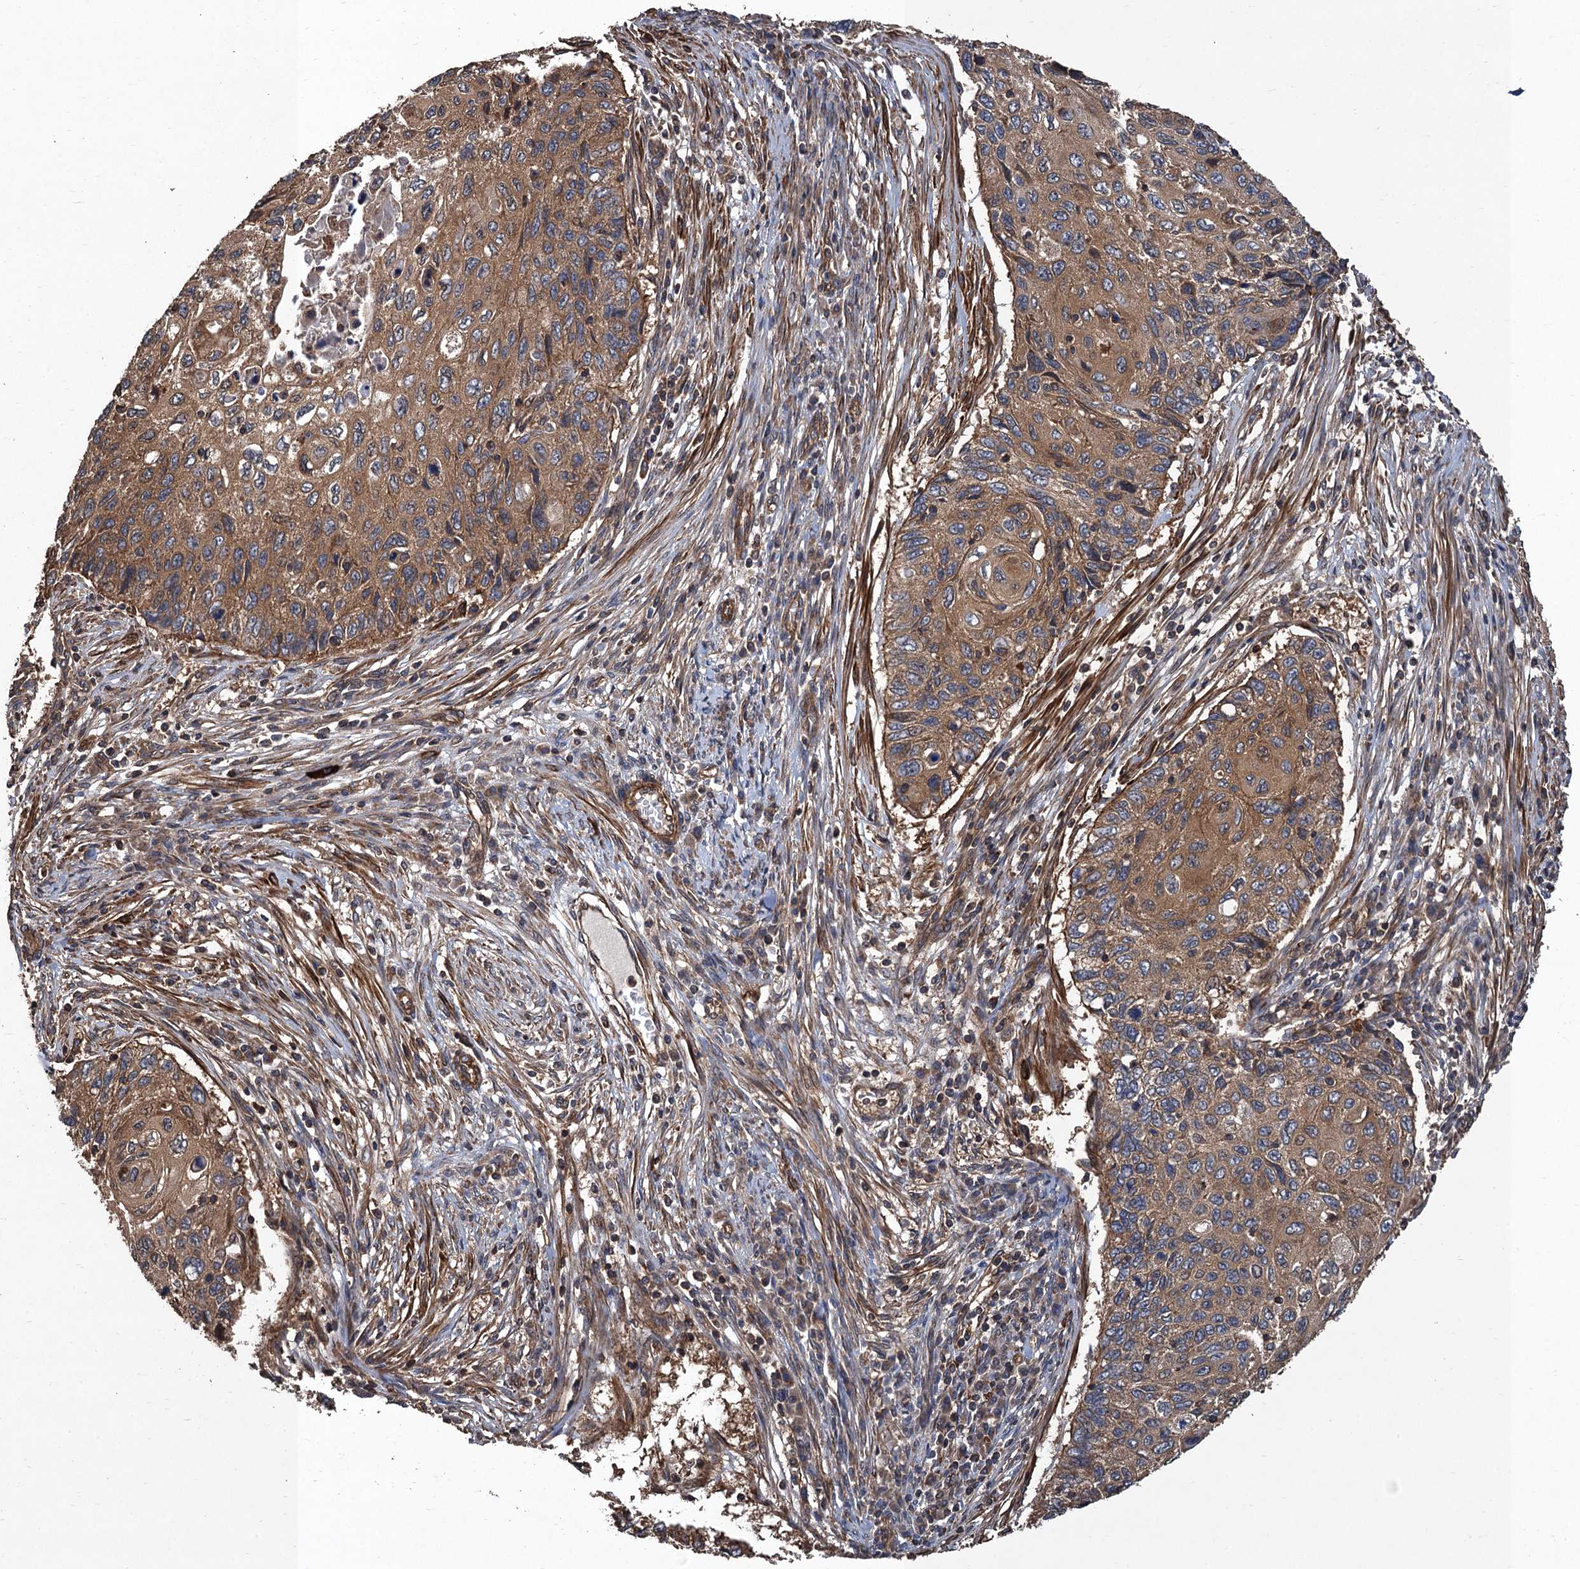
{"staining": {"intensity": "moderate", "quantity": ">75%", "location": "cytoplasmic/membranous"}, "tissue": "cervical cancer", "cell_type": "Tumor cells", "image_type": "cancer", "snomed": [{"axis": "morphology", "description": "Squamous cell carcinoma, NOS"}, {"axis": "topography", "description": "Cervix"}], "caption": "Cervical squamous cell carcinoma stained with immunohistochemistry reveals moderate cytoplasmic/membranous positivity in approximately >75% of tumor cells.", "gene": "PPP4R1", "patient": {"sex": "female", "age": 70}}